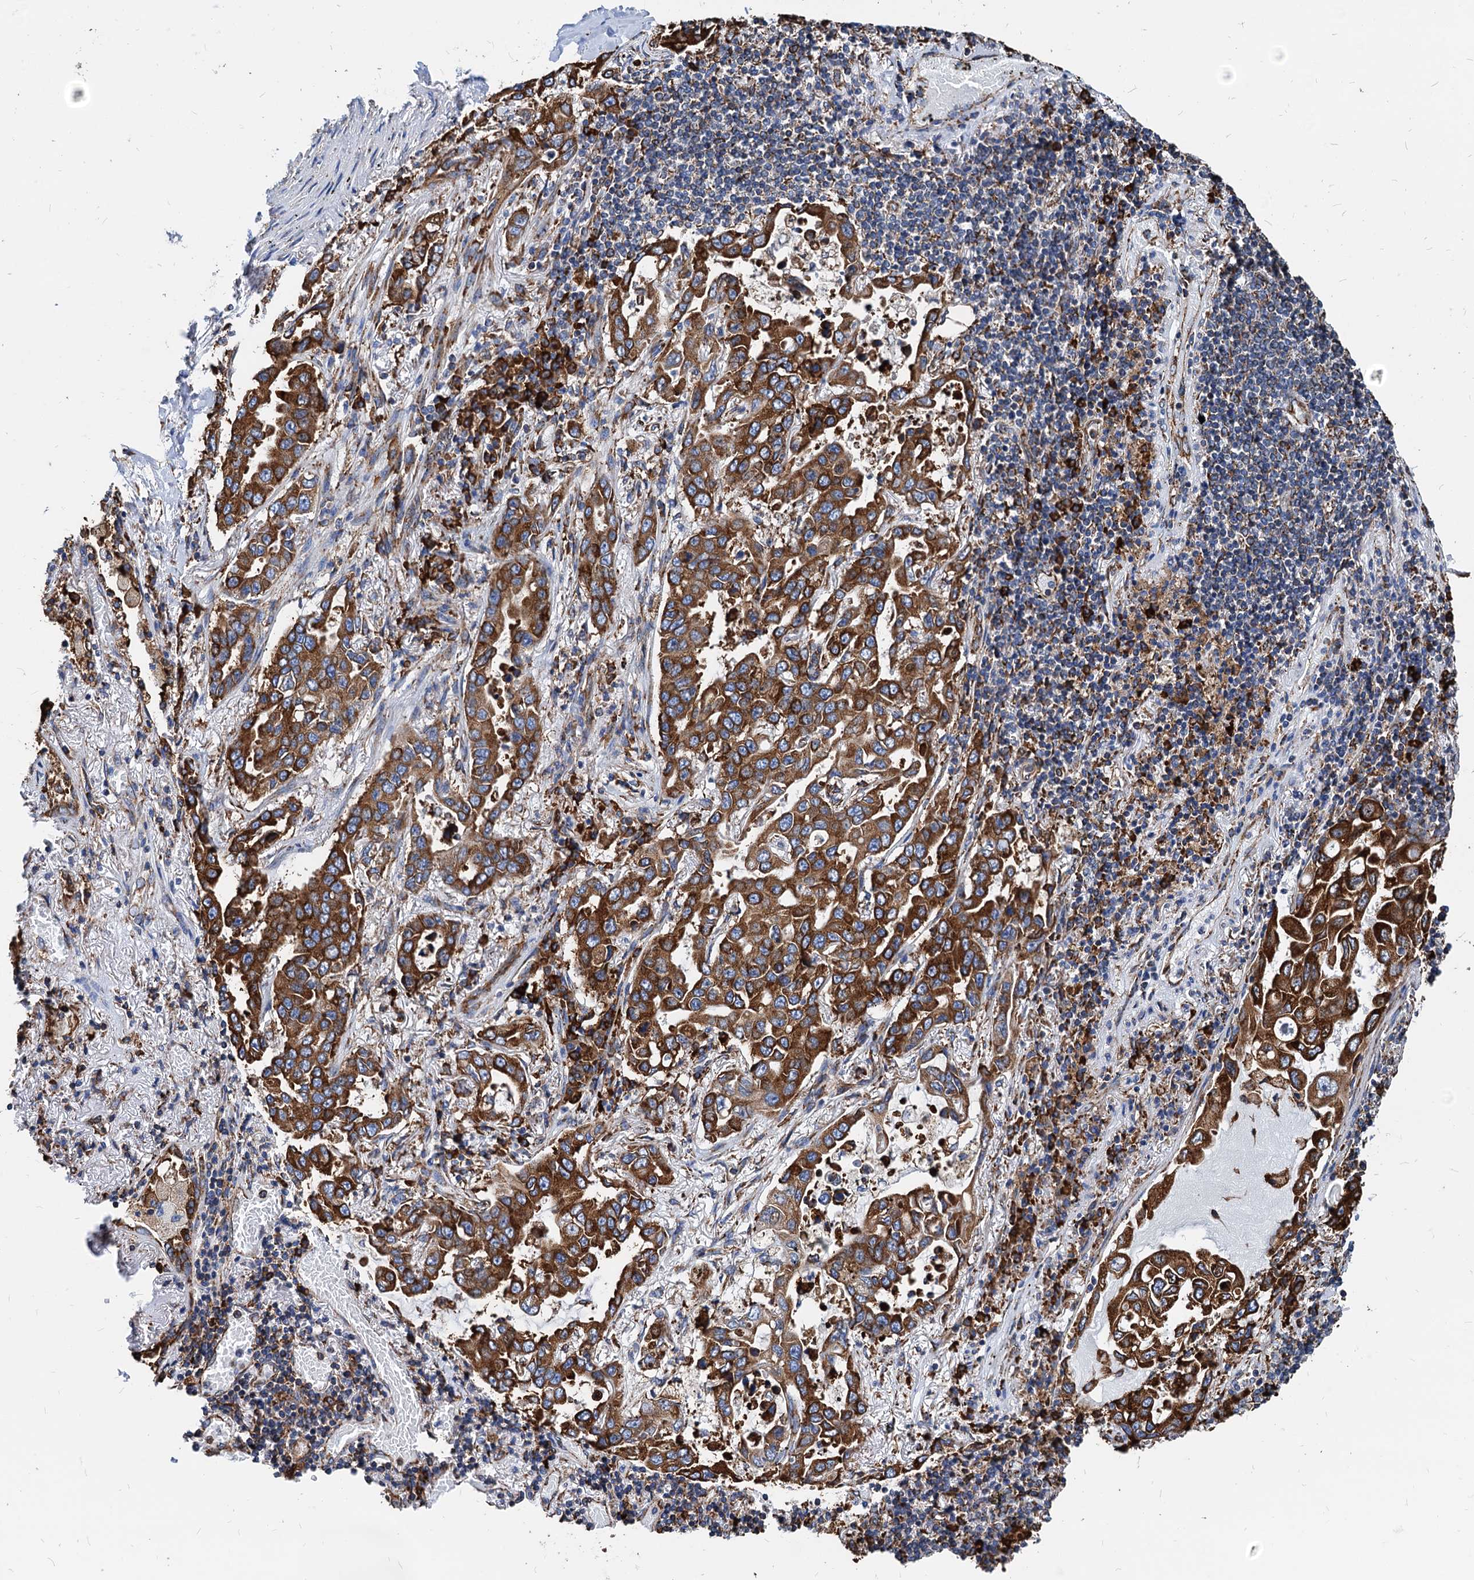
{"staining": {"intensity": "strong", "quantity": ">75%", "location": "cytoplasmic/membranous"}, "tissue": "lung cancer", "cell_type": "Tumor cells", "image_type": "cancer", "snomed": [{"axis": "morphology", "description": "Adenocarcinoma, NOS"}, {"axis": "topography", "description": "Lung"}], "caption": "This histopathology image displays immunohistochemistry staining of lung cancer, with high strong cytoplasmic/membranous positivity in about >75% of tumor cells.", "gene": "HSPA5", "patient": {"sex": "male", "age": 64}}